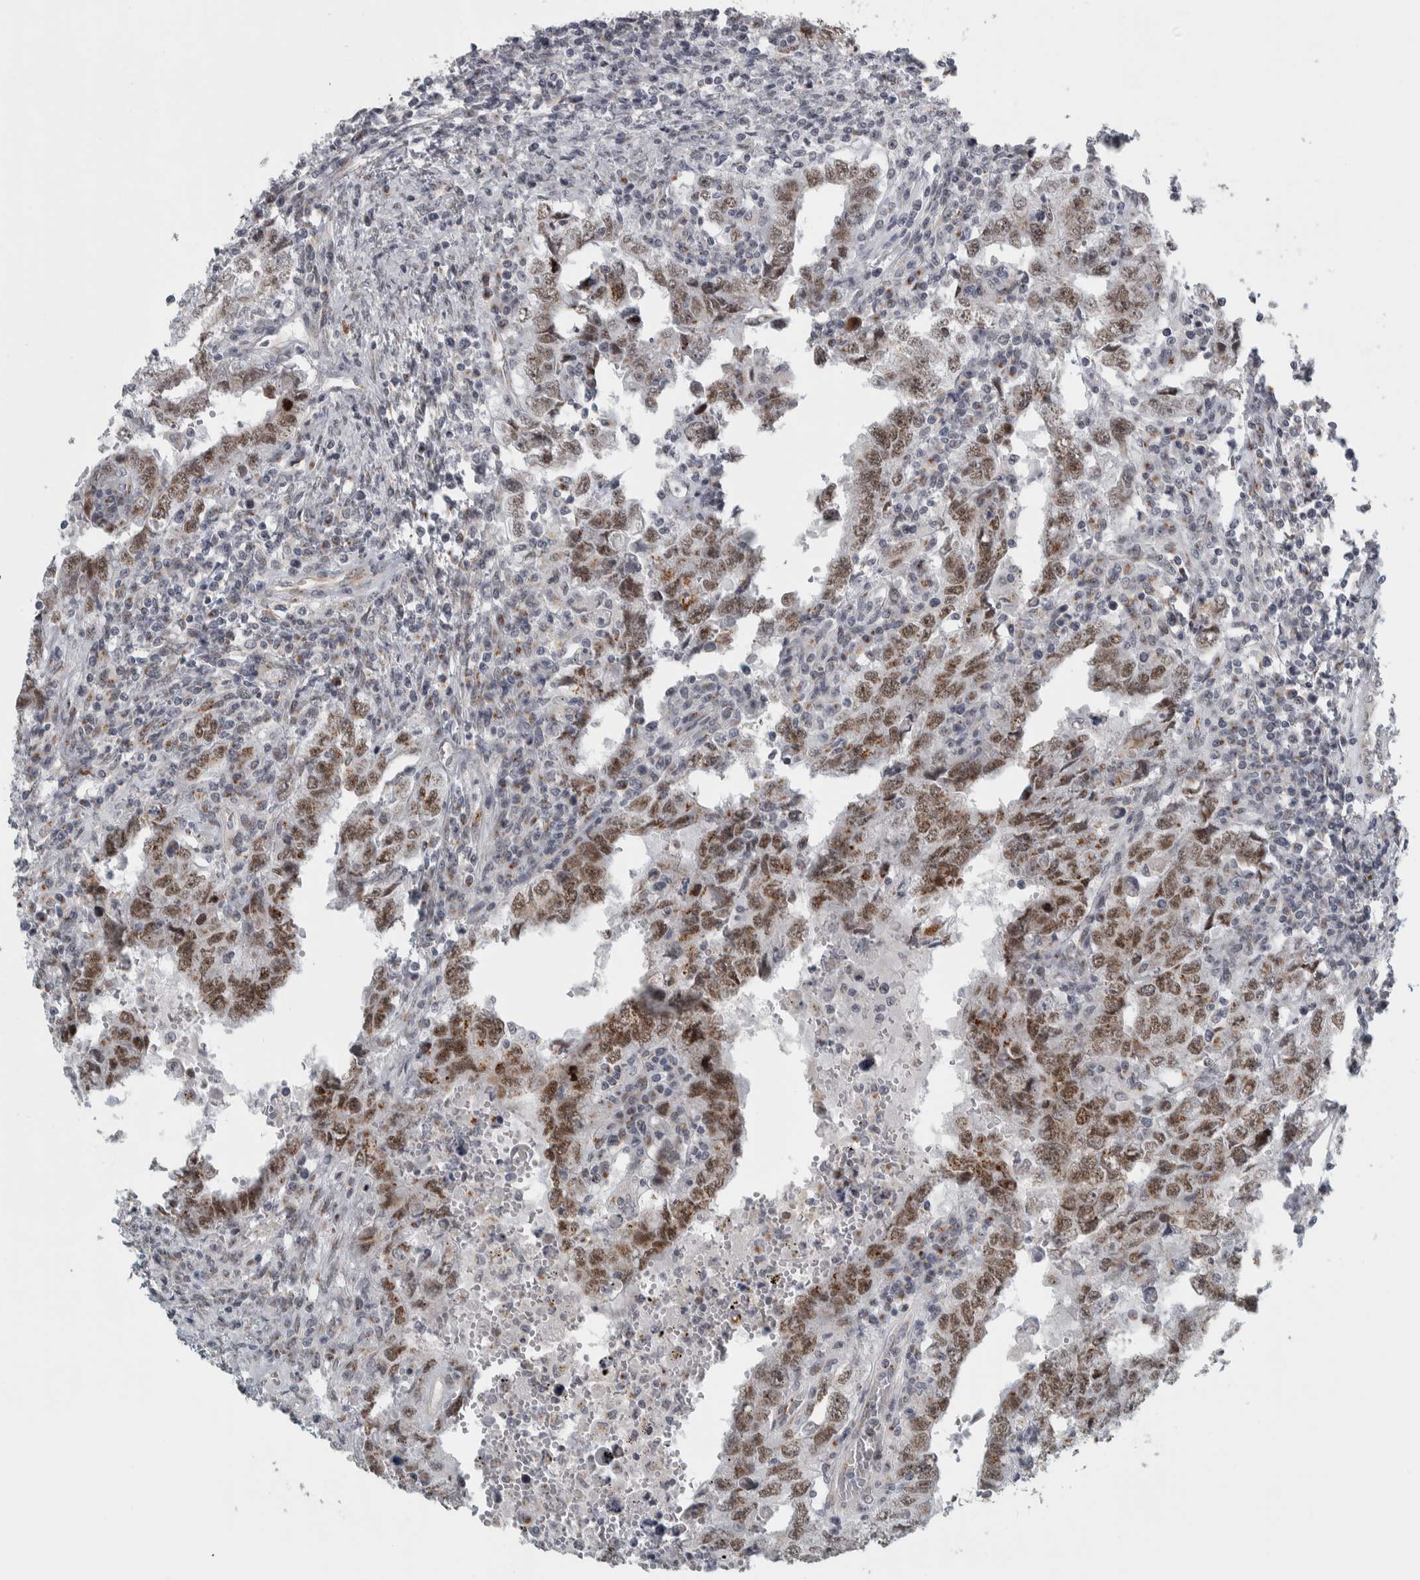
{"staining": {"intensity": "moderate", "quantity": ">75%", "location": "cytoplasmic/membranous,nuclear"}, "tissue": "testis cancer", "cell_type": "Tumor cells", "image_type": "cancer", "snomed": [{"axis": "morphology", "description": "Carcinoma, Embryonal, NOS"}, {"axis": "topography", "description": "Testis"}], "caption": "This micrograph displays IHC staining of human testis cancer, with medium moderate cytoplasmic/membranous and nuclear positivity in approximately >75% of tumor cells.", "gene": "ZMYND8", "patient": {"sex": "male", "age": 26}}